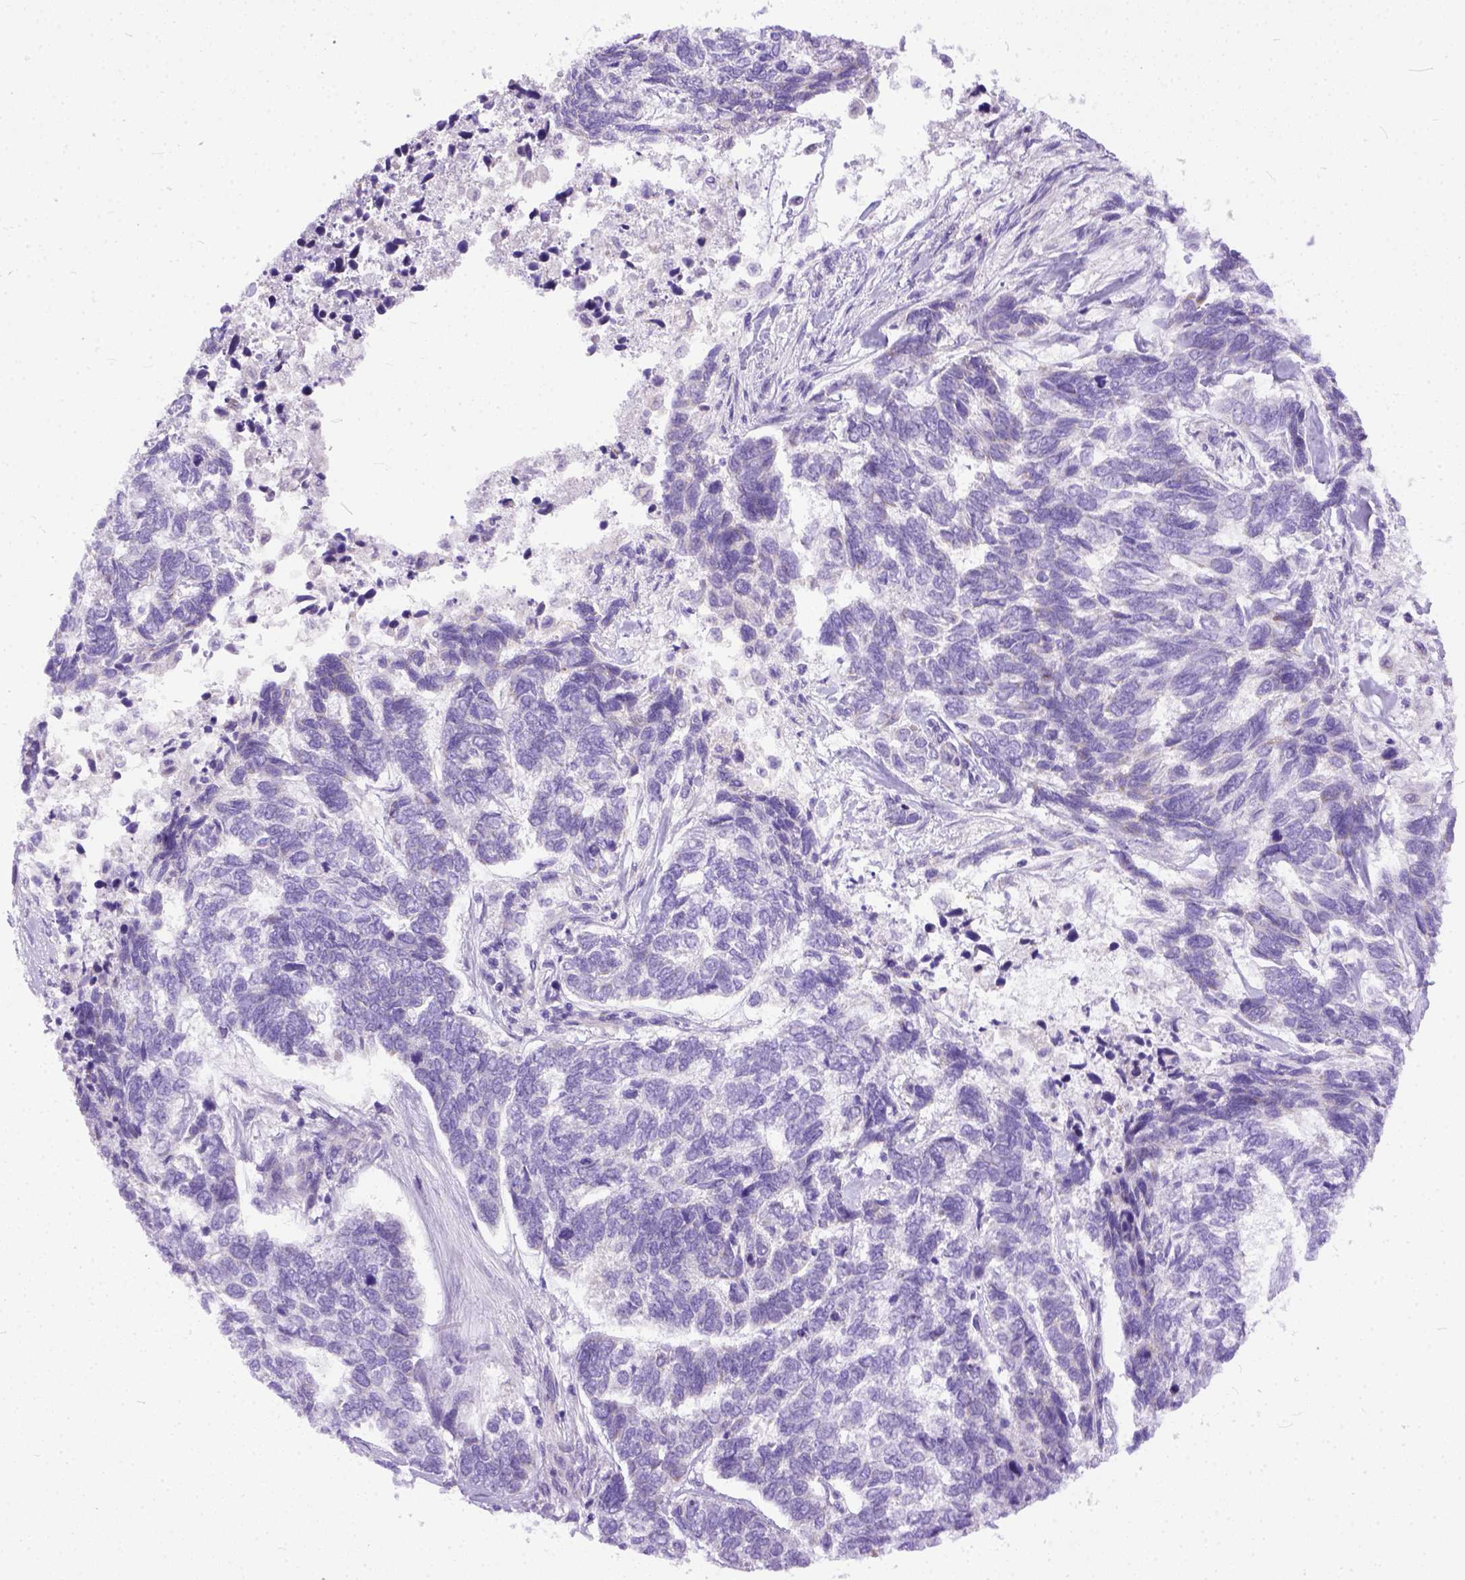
{"staining": {"intensity": "negative", "quantity": "none", "location": "none"}, "tissue": "skin cancer", "cell_type": "Tumor cells", "image_type": "cancer", "snomed": [{"axis": "morphology", "description": "Basal cell carcinoma"}, {"axis": "topography", "description": "Skin"}], "caption": "This is an IHC histopathology image of basal cell carcinoma (skin). There is no staining in tumor cells.", "gene": "PLK5", "patient": {"sex": "female", "age": 65}}